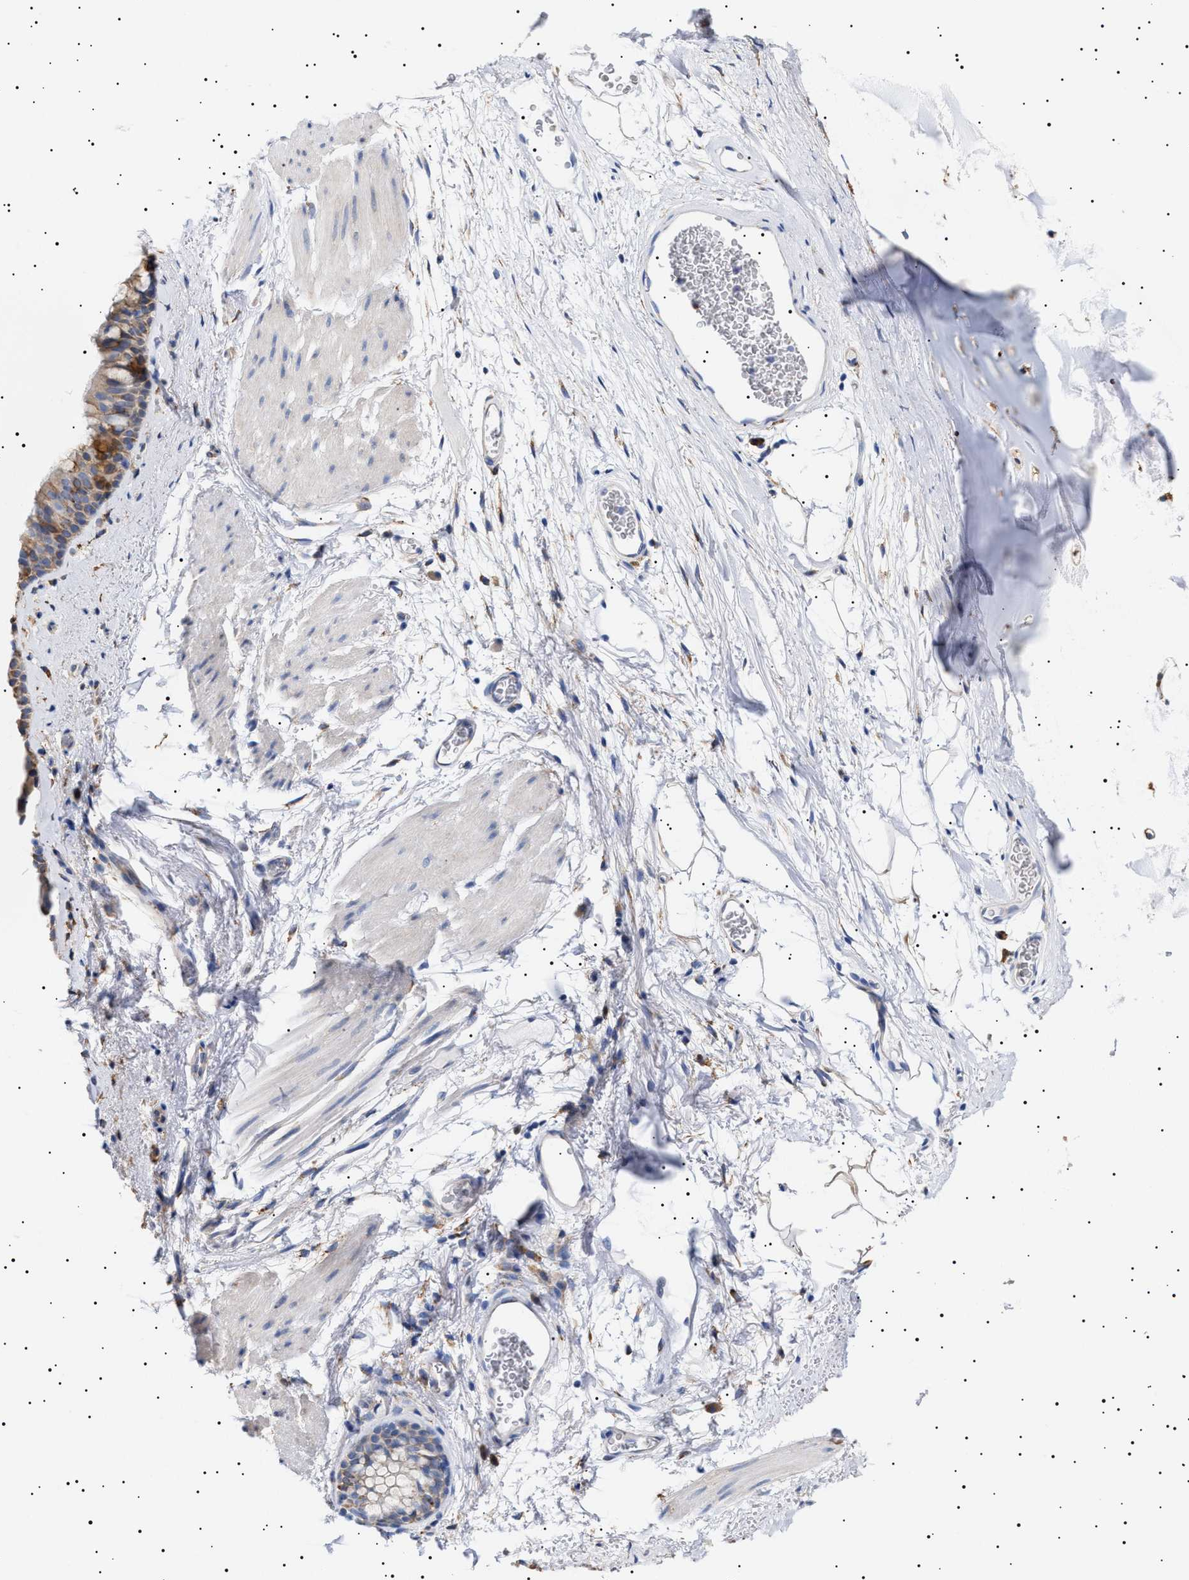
{"staining": {"intensity": "moderate", "quantity": ">75%", "location": "cytoplasmic/membranous"}, "tissue": "bronchus", "cell_type": "Respiratory epithelial cells", "image_type": "normal", "snomed": [{"axis": "morphology", "description": "Normal tissue, NOS"}, {"axis": "topography", "description": "Cartilage tissue"}, {"axis": "topography", "description": "Bronchus"}], "caption": "Normal bronchus was stained to show a protein in brown. There is medium levels of moderate cytoplasmic/membranous staining in approximately >75% of respiratory epithelial cells.", "gene": "ERCC6L2", "patient": {"sex": "female", "age": 53}}